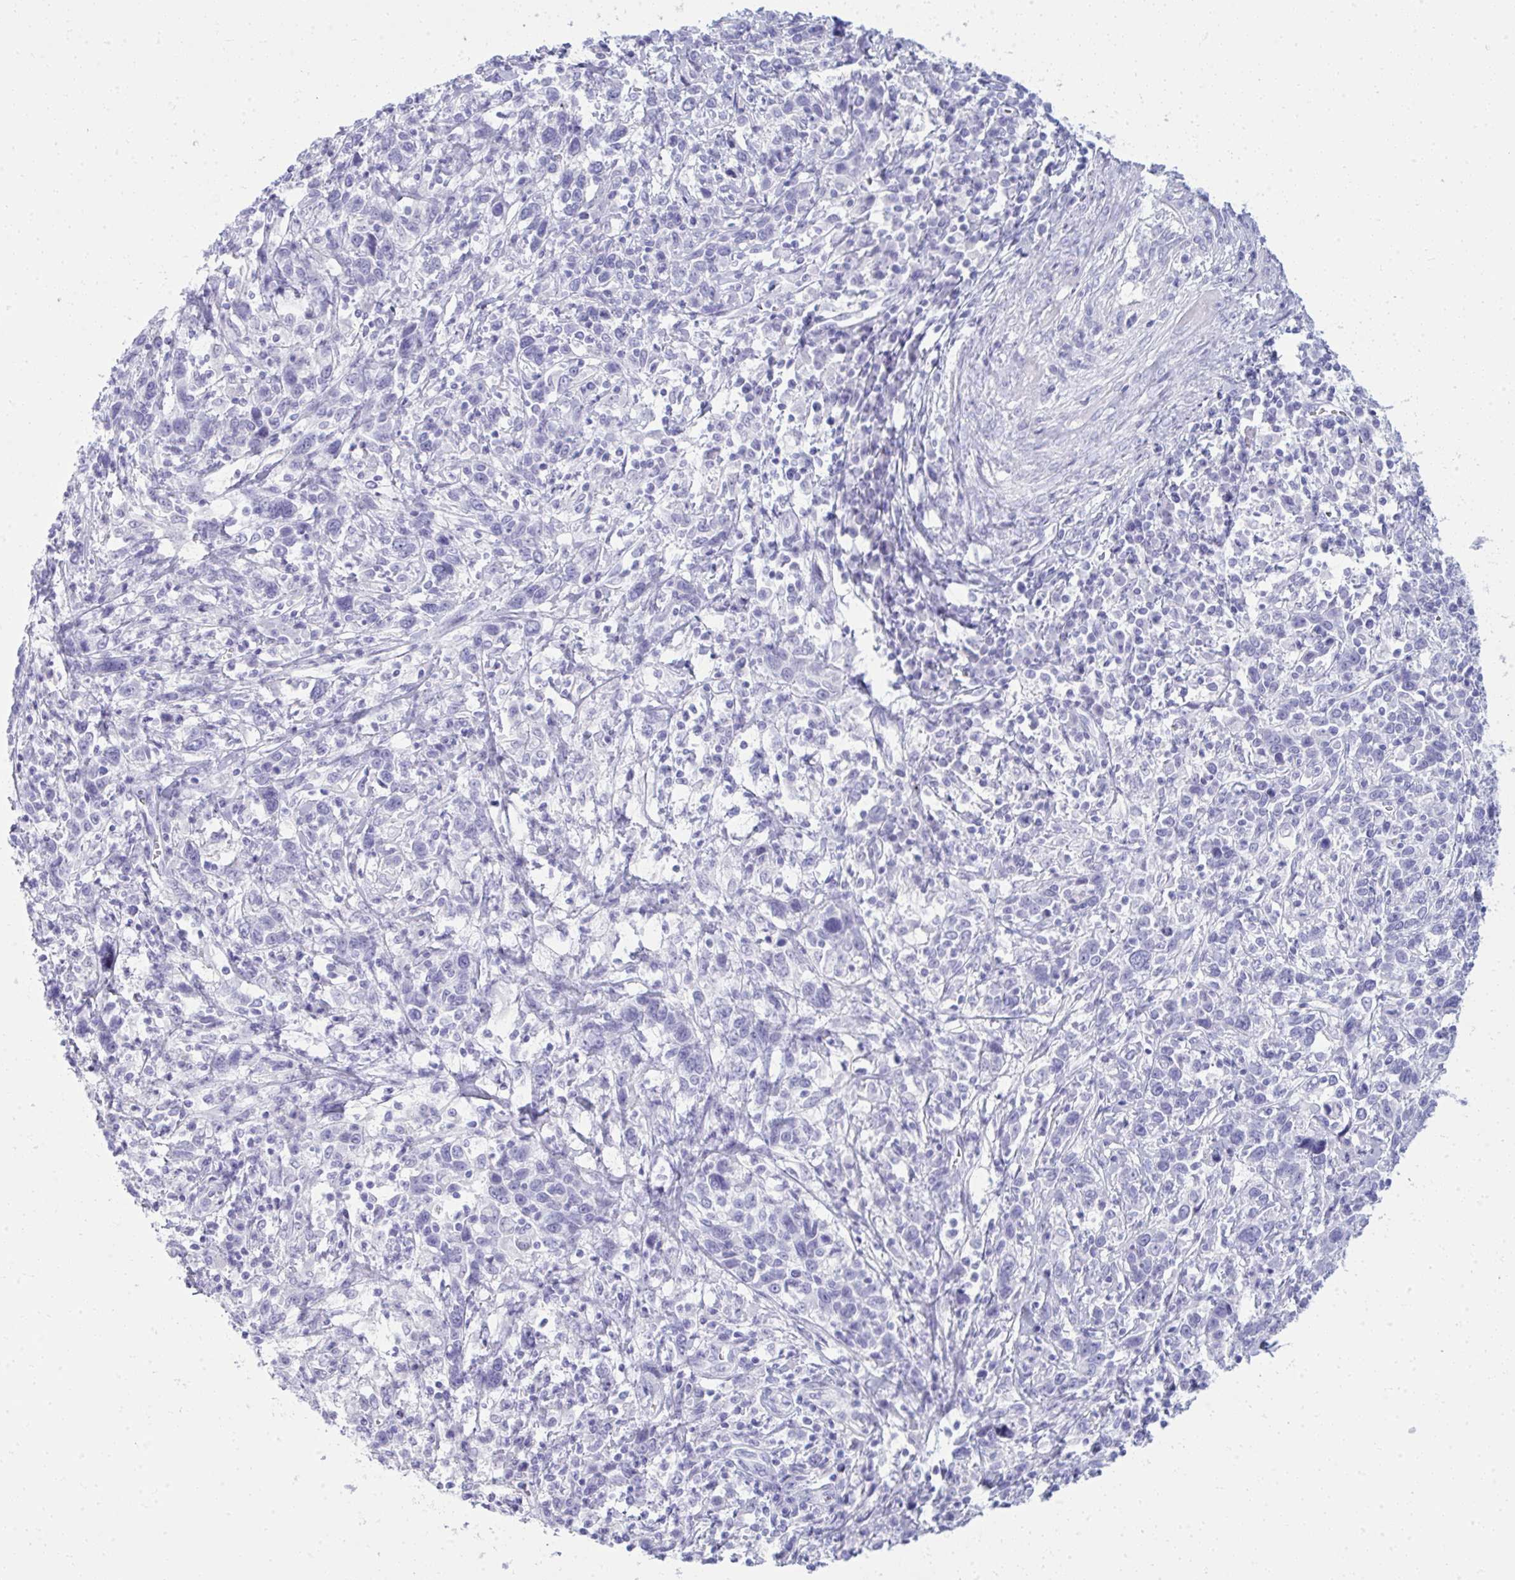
{"staining": {"intensity": "negative", "quantity": "none", "location": "none"}, "tissue": "cervical cancer", "cell_type": "Tumor cells", "image_type": "cancer", "snomed": [{"axis": "morphology", "description": "Squamous cell carcinoma, NOS"}, {"axis": "topography", "description": "Cervix"}], "caption": "Immunohistochemistry (IHC) photomicrograph of neoplastic tissue: cervical squamous cell carcinoma stained with DAB (3,3'-diaminobenzidine) reveals no significant protein positivity in tumor cells.", "gene": "QDPR", "patient": {"sex": "female", "age": 46}}